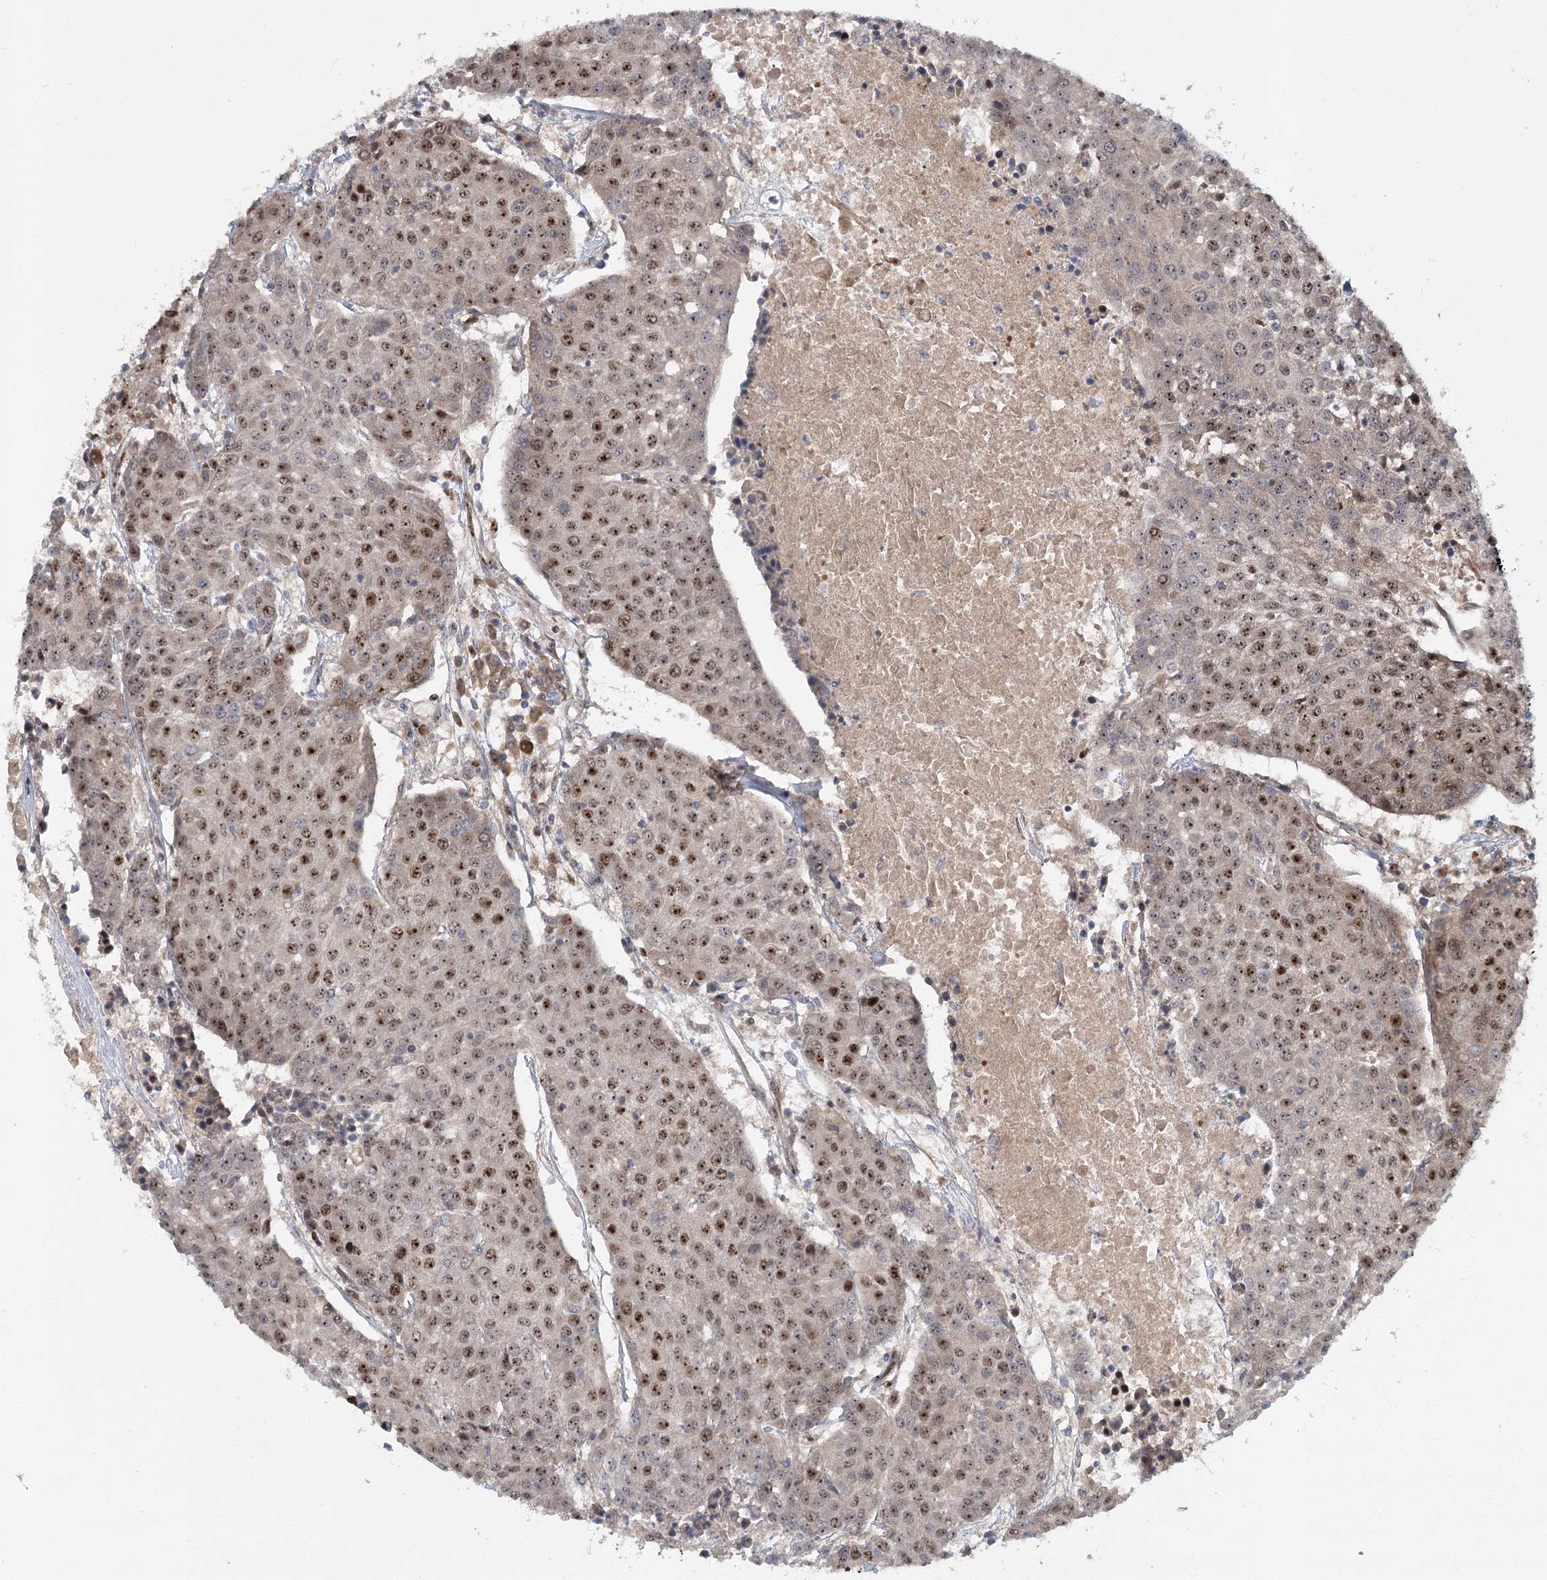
{"staining": {"intensity": "moderate", "quantity": "25%-75%", "location": "nuclear"}, "tissue": "urothelial cancer", "cell_type": "Tumor cells", "image_type": "cancer", "snomed": [{"axis": "morphology", "description": "Urothelial carcinoma, High grade"}, {"axis": "topography", "description": "Urinary bladder"}], "caption": "Immunohistochemical staining of urothelial carcinoma (high-grade) displays moderate nuclear protein positivity in approximately 25%-75% of tumor cells. The staining is performed using DAB brown chromogen to label protein expression. The nuclei are counter-stained blue using hematoxylin.", "gene": "PIK3C2A", "patient": {"sex": "female", "age": 85}}